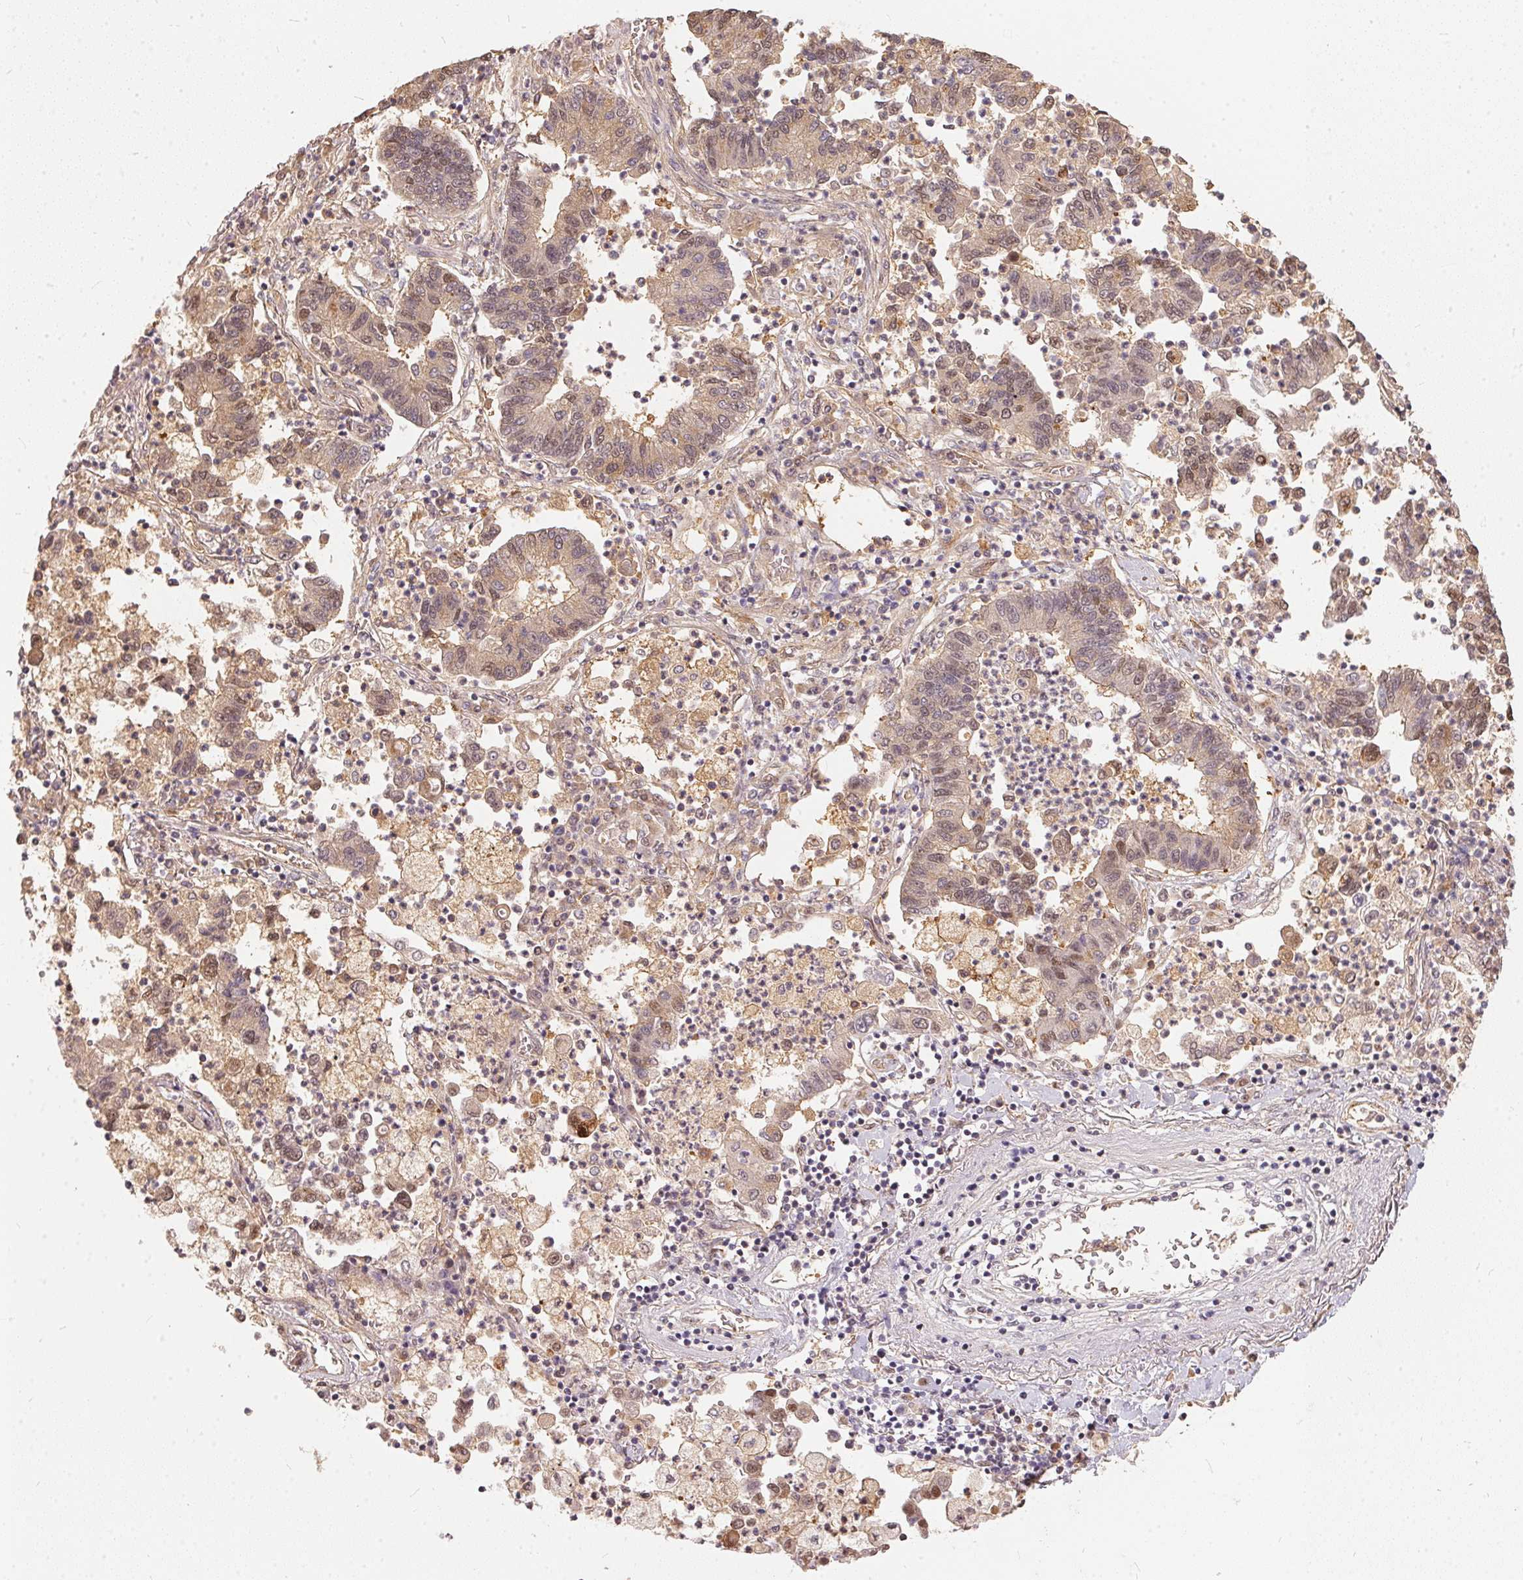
{"staining": {"intensity": "weak", "quantity": ">75%", "location": "cytoplasmic/membranous,nuclear"}, "tissue": "lung cancer", "cell_type": "Tumor cells", "image_type": "cancer", "snomed": [{"axis": "morphology", "description": "Adenocarcinoma, NOS"}, {"axis": "topography", "description": "Lung"}], "caption": "Weak cytoplasmic/membranous and nuclear positivity for a protein is seen in approximately >75% of tumor cells of lung cancer using immunohistochemistry.", "gene": "BLMH", "patient": {"sex": "female", "age": 57}}